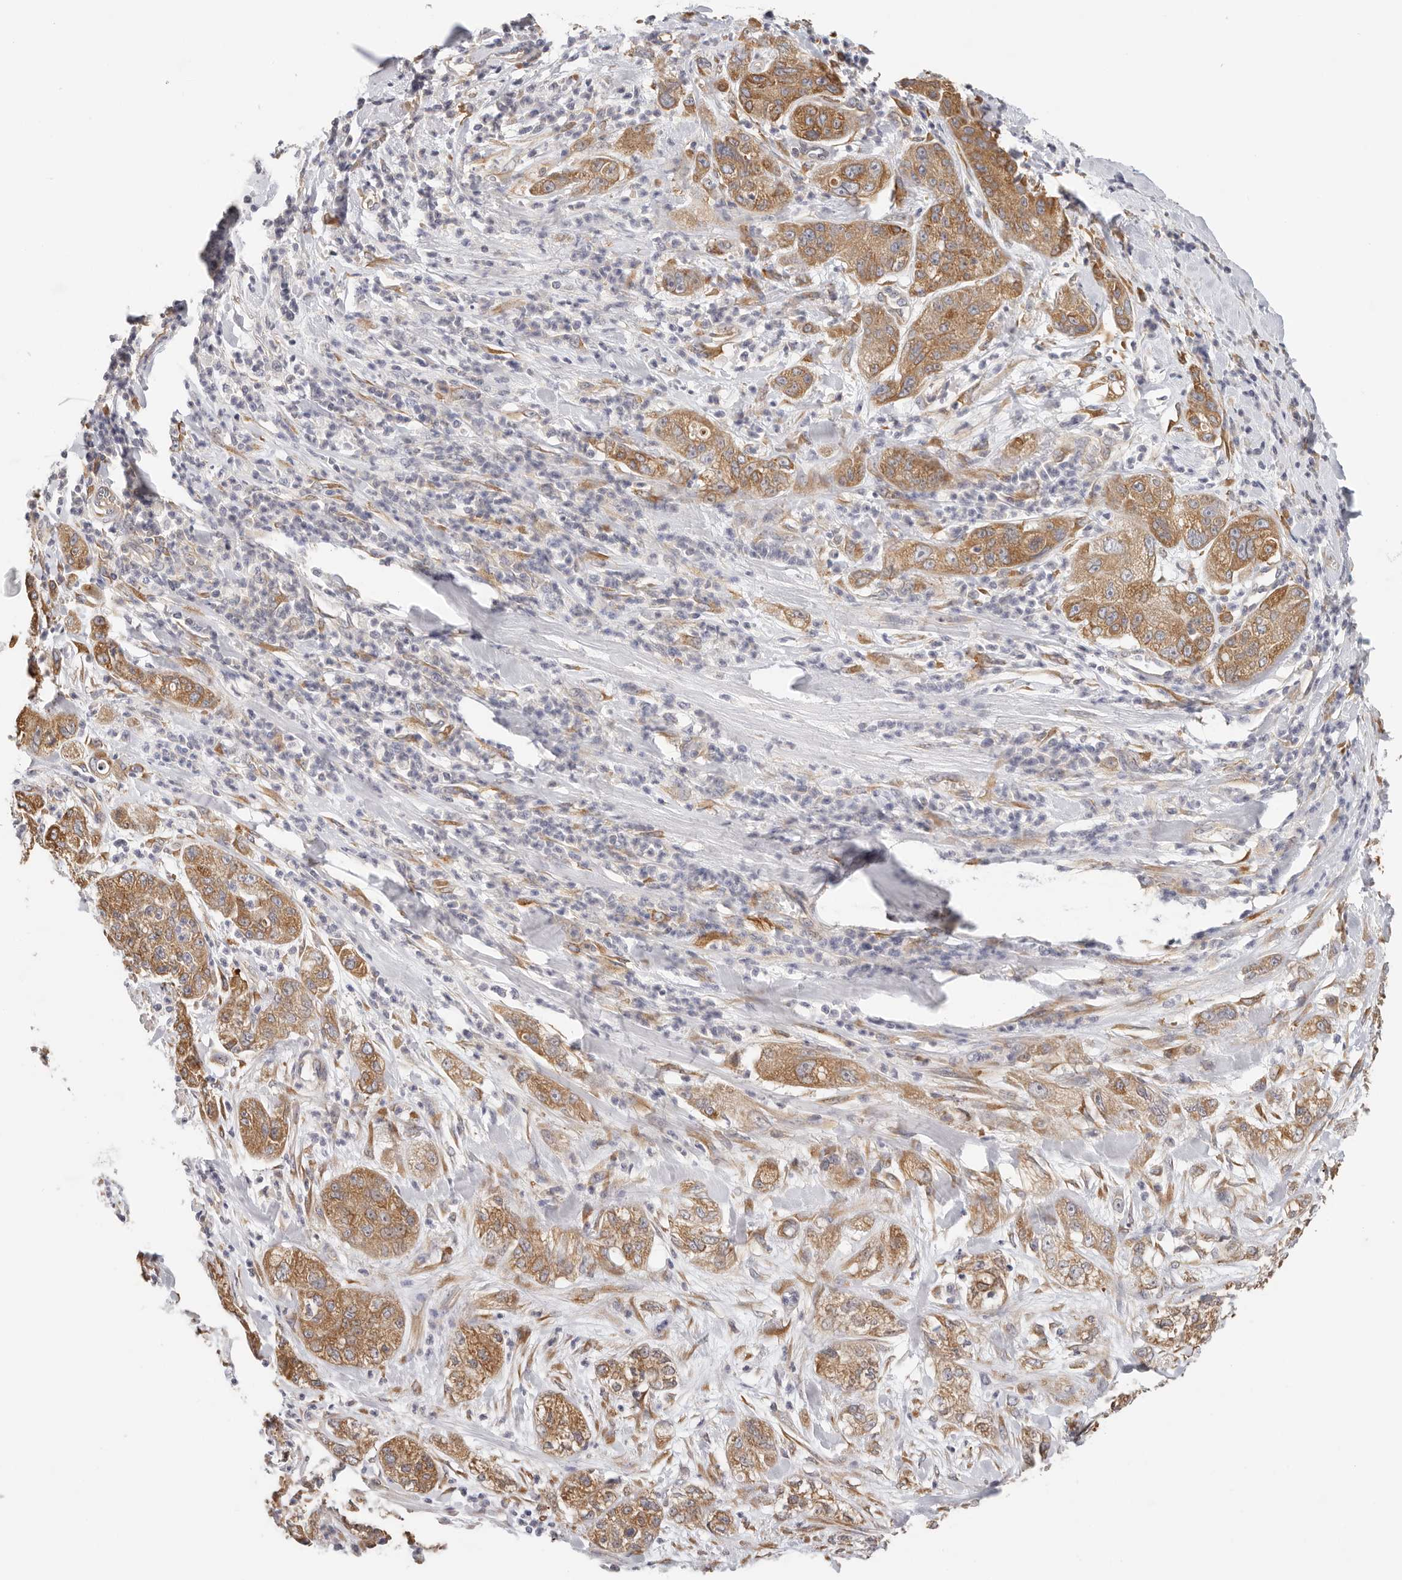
{"staining": {"intensity": "moderate", "quantity": ">75%", "location": "cytoplasmic/membranous"}, "tissue": "pancreatic cancer", "cell_type": "Tumor cells", "image_type": "cancer", "snomed": [{"axis": "morphology", "description": "Adenocarcinoma, NOS"}, {"axis": "topography", "description": "Pancreas"}], "caption": "A medium amount of moderate cytoplasmic/membranous staining is present in about >75% of tumor cells in pancreatic cancer (adenocarcinoma) tissue. (IHC, brightfield microscopy, high magnification).", "gene": "AFDN", "patient": {"sex": "female", "age": 78}}